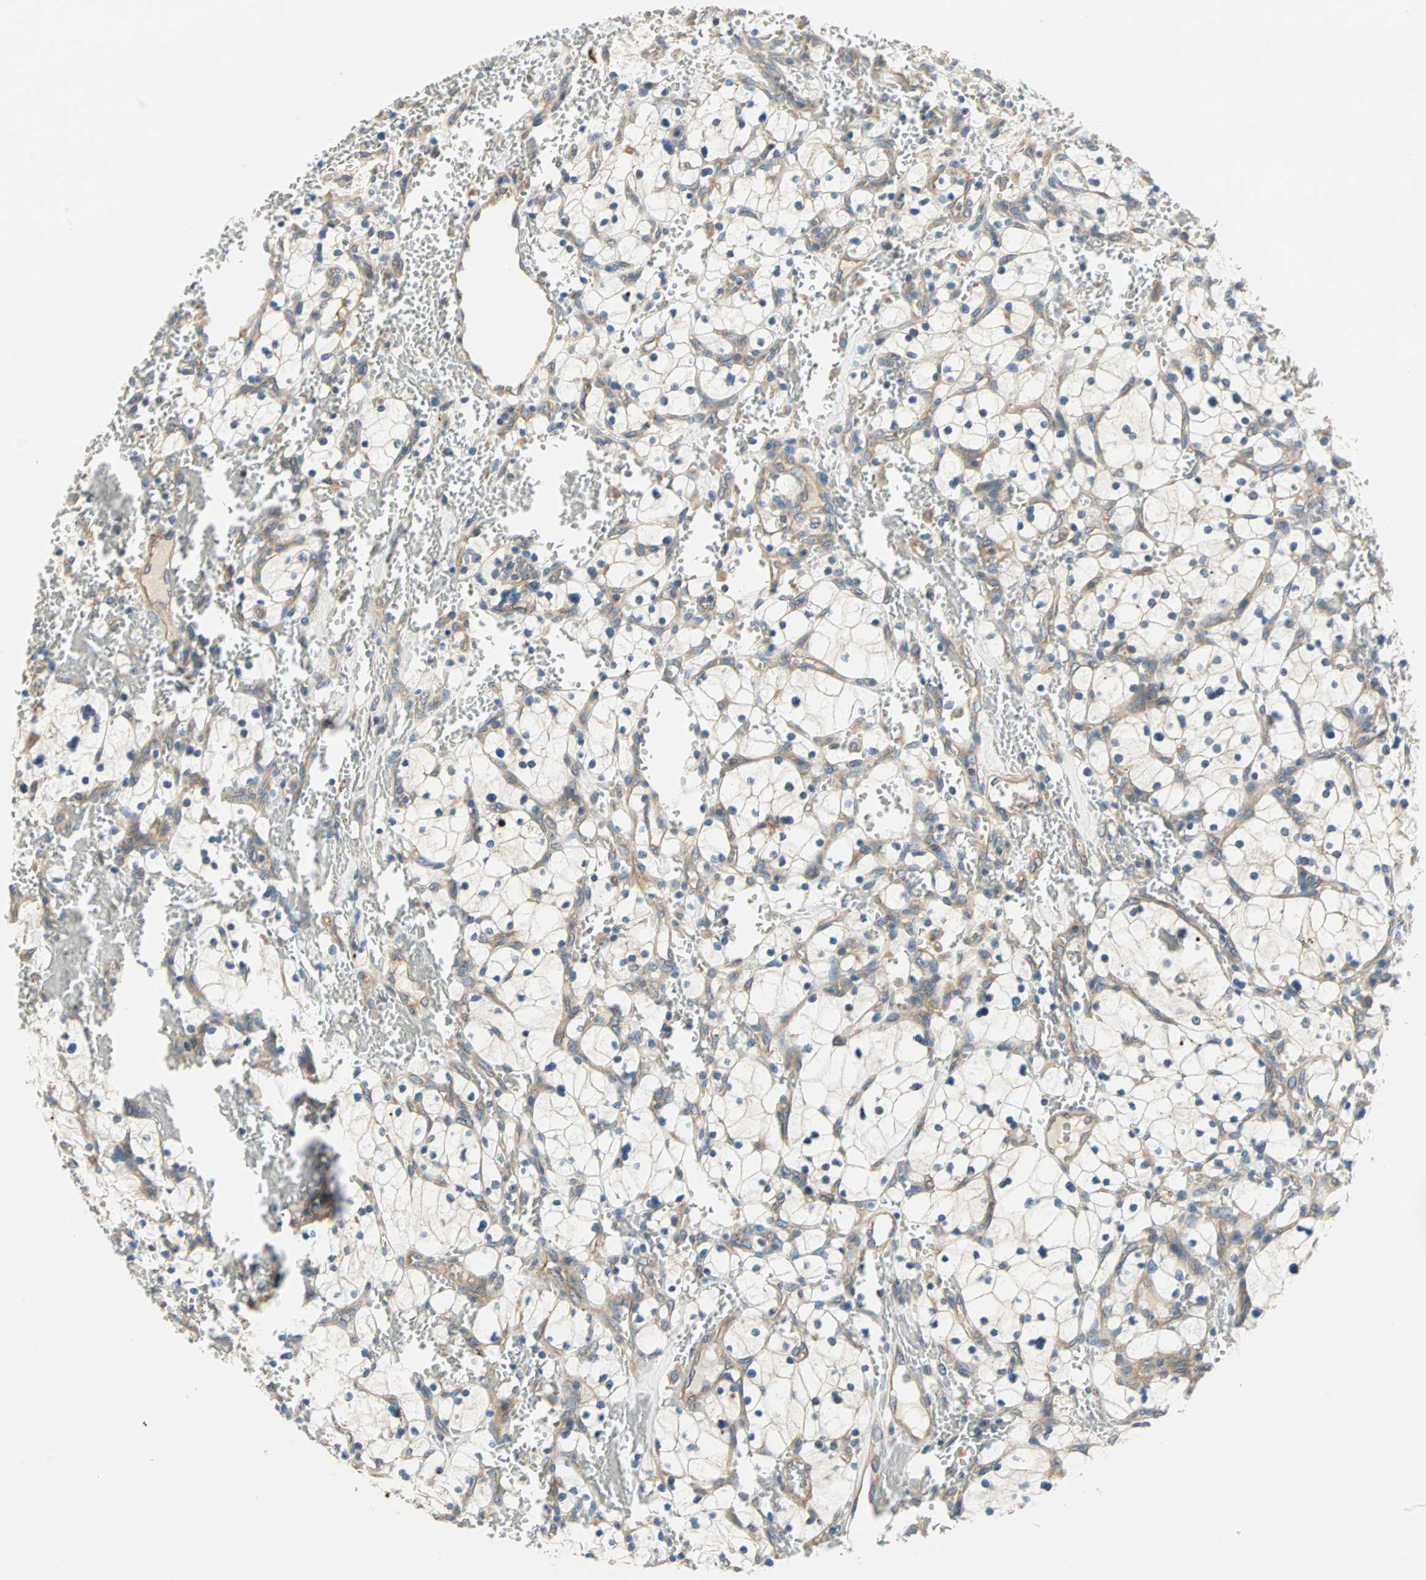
{"staining": {"intensity": "weak", "quantity": "25%-75%", "location": "cytoplasmic/membranous"}, "tissue": "renal cancer", "cell_type": "Tumor cells", "image_type": "cancer", "snomed": [{"axis": "morphology", "description": "Adenocarcinoma, NOS"}, {"axis": "topography", "description": "Kidney"}], "caption": "Renal adenocarcinoma tissue reveals weak cytoplasmic/membranous positivity in about 25%-75% of tumor cells The staining was performed using DAB (3,3'-diaminobenzidine) to visualize the protein expression in brown, while the nuclei were stained in blue with hematoxylin (Magnification: 20x).", "gene": "PDE8A", "patient": {"sex": "female", "age": 83}}